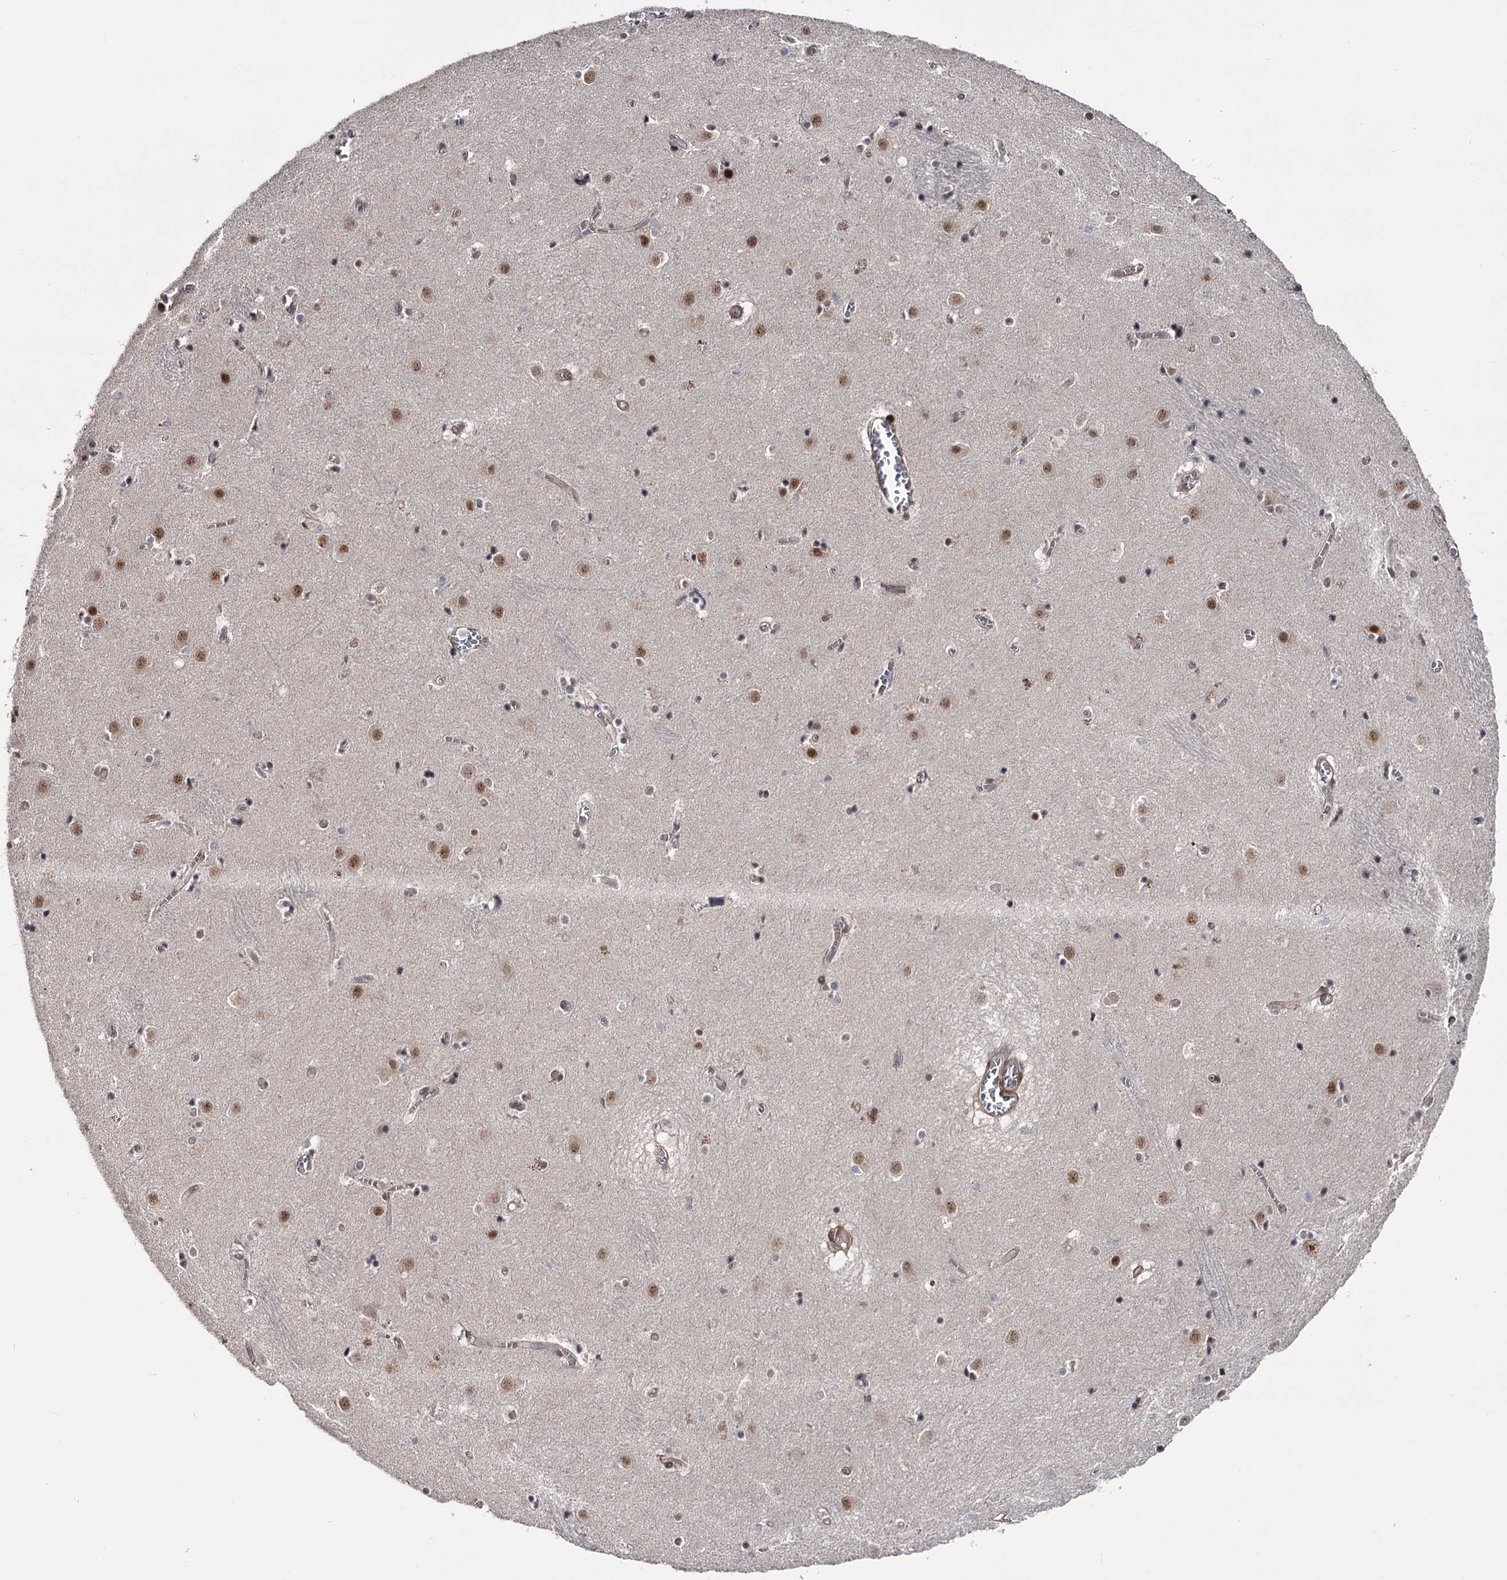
{"staining": {"intensity": "weak", "quantity": "25%-75%", "location": "nuclear"}, "tissue": "caudate", "cell_type": "Glial cells", "image_type": "normal", "snomed": [{"axis": "morphology", "description": "Normal tissue, NOS"}, {"axis": "topography", "description": "Lateral ventricle wall"}], "caption": "Immunohistochemistry histopathology image of benign caudate: caudate stained using IHC displays low levels of weak protein expression localized specifically in the nuclear of glial cells, appearing as a nuclear brown color.", "gene": "PRPF40B", "patient": {"sex": "male", "age": 70}}